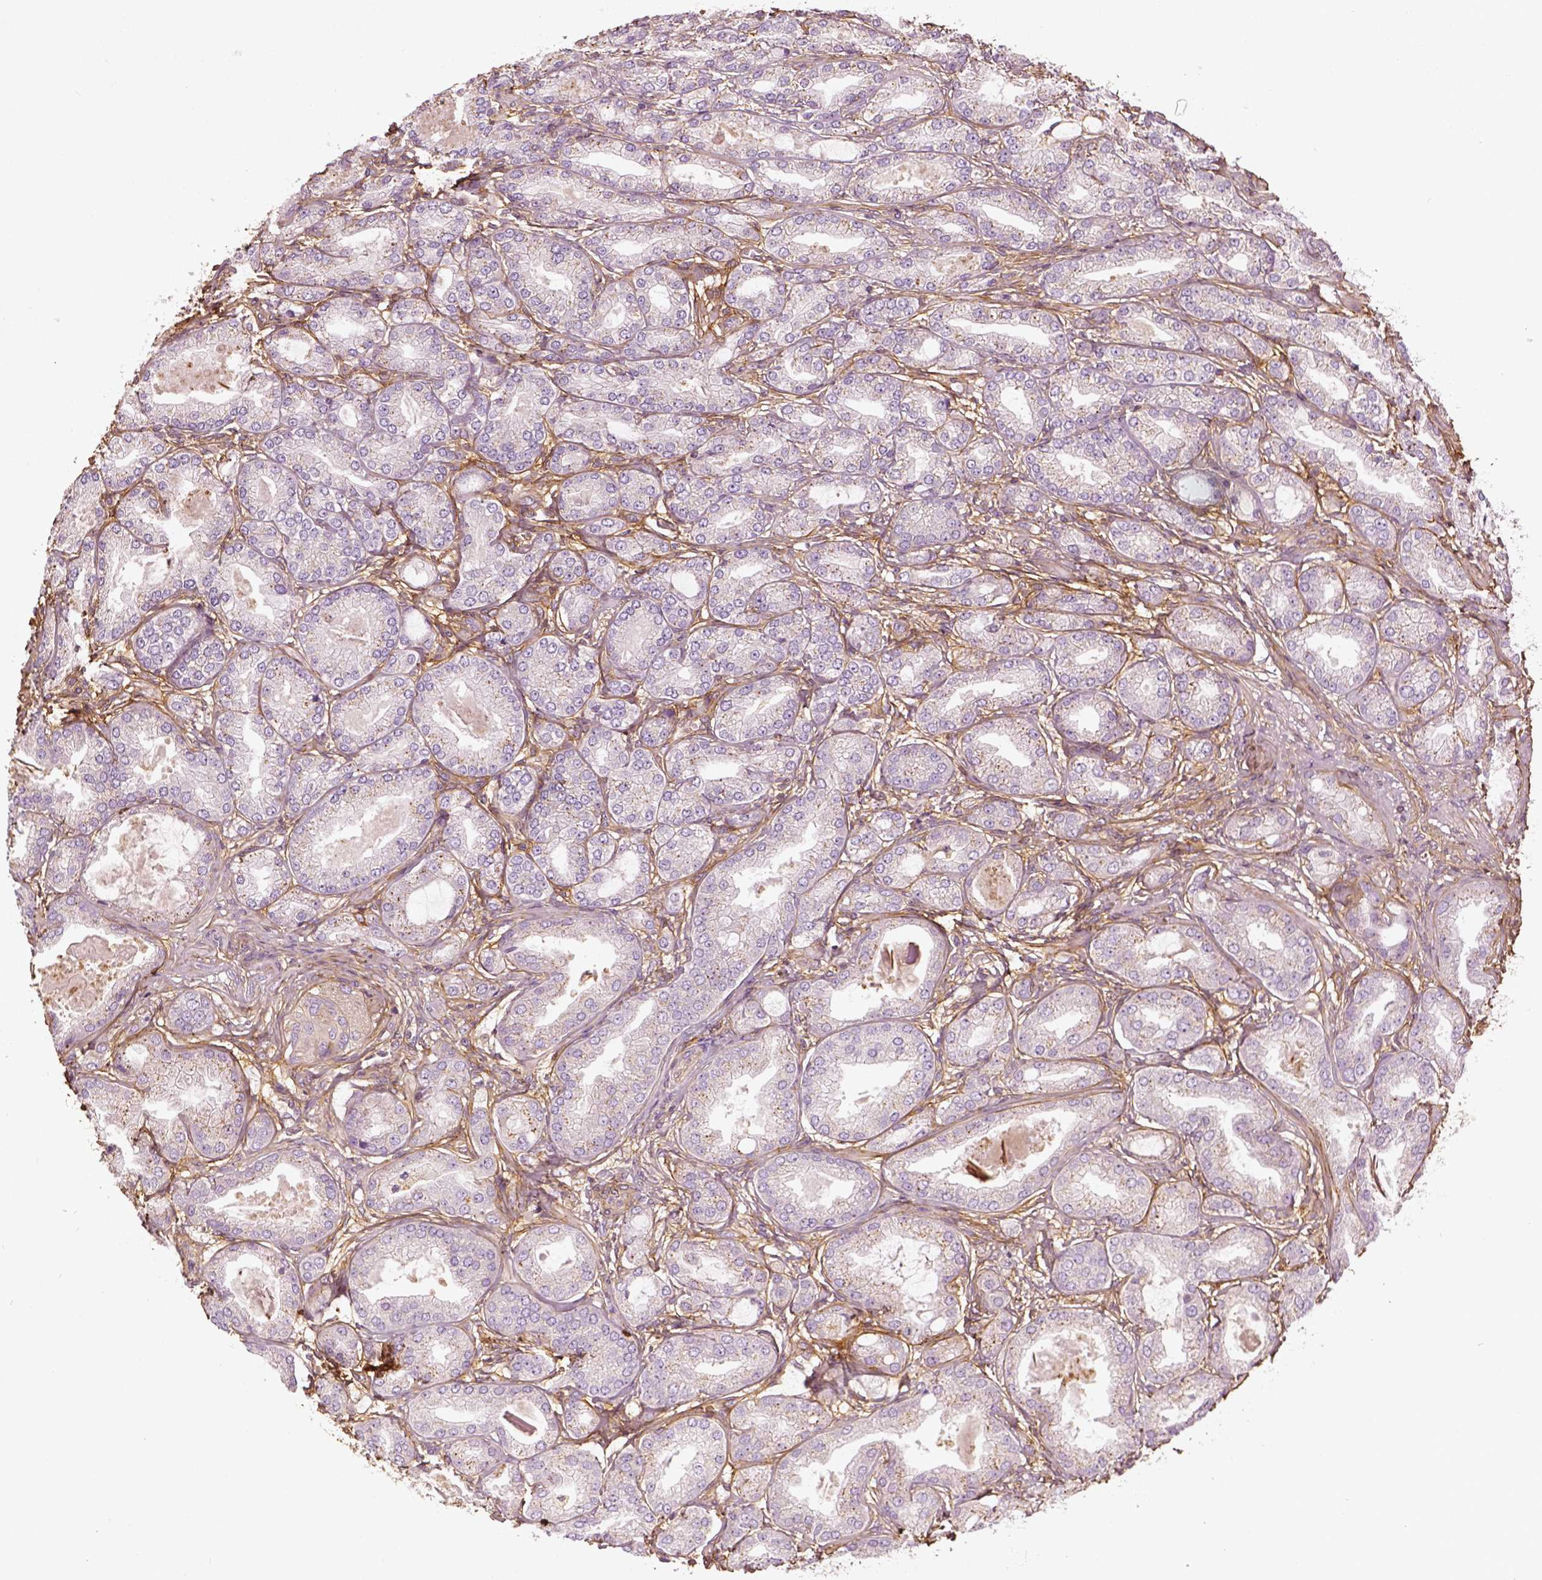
{"staining": {"intensity": "negative", "quantity": "none", "location": "none"}, "tissue": "prostate cancer", "cell_type": "Tumor cells", "image_type": "cancer", "snomed": [{"axis": "morphology", "description": "Adenocarcinoma, NOS"}, {"axis": "topography", "description": "Prostate and seminal vesicle, NOS"}, {"axis": "topography", "description": "Prostate"}], "caption": "Prostate adenocarcinoma was stained to show a protein in brown. There is no significant staining in tumor cells.", "gene": "COL6A2", "patient": {"sex": "male", "age": 77}}